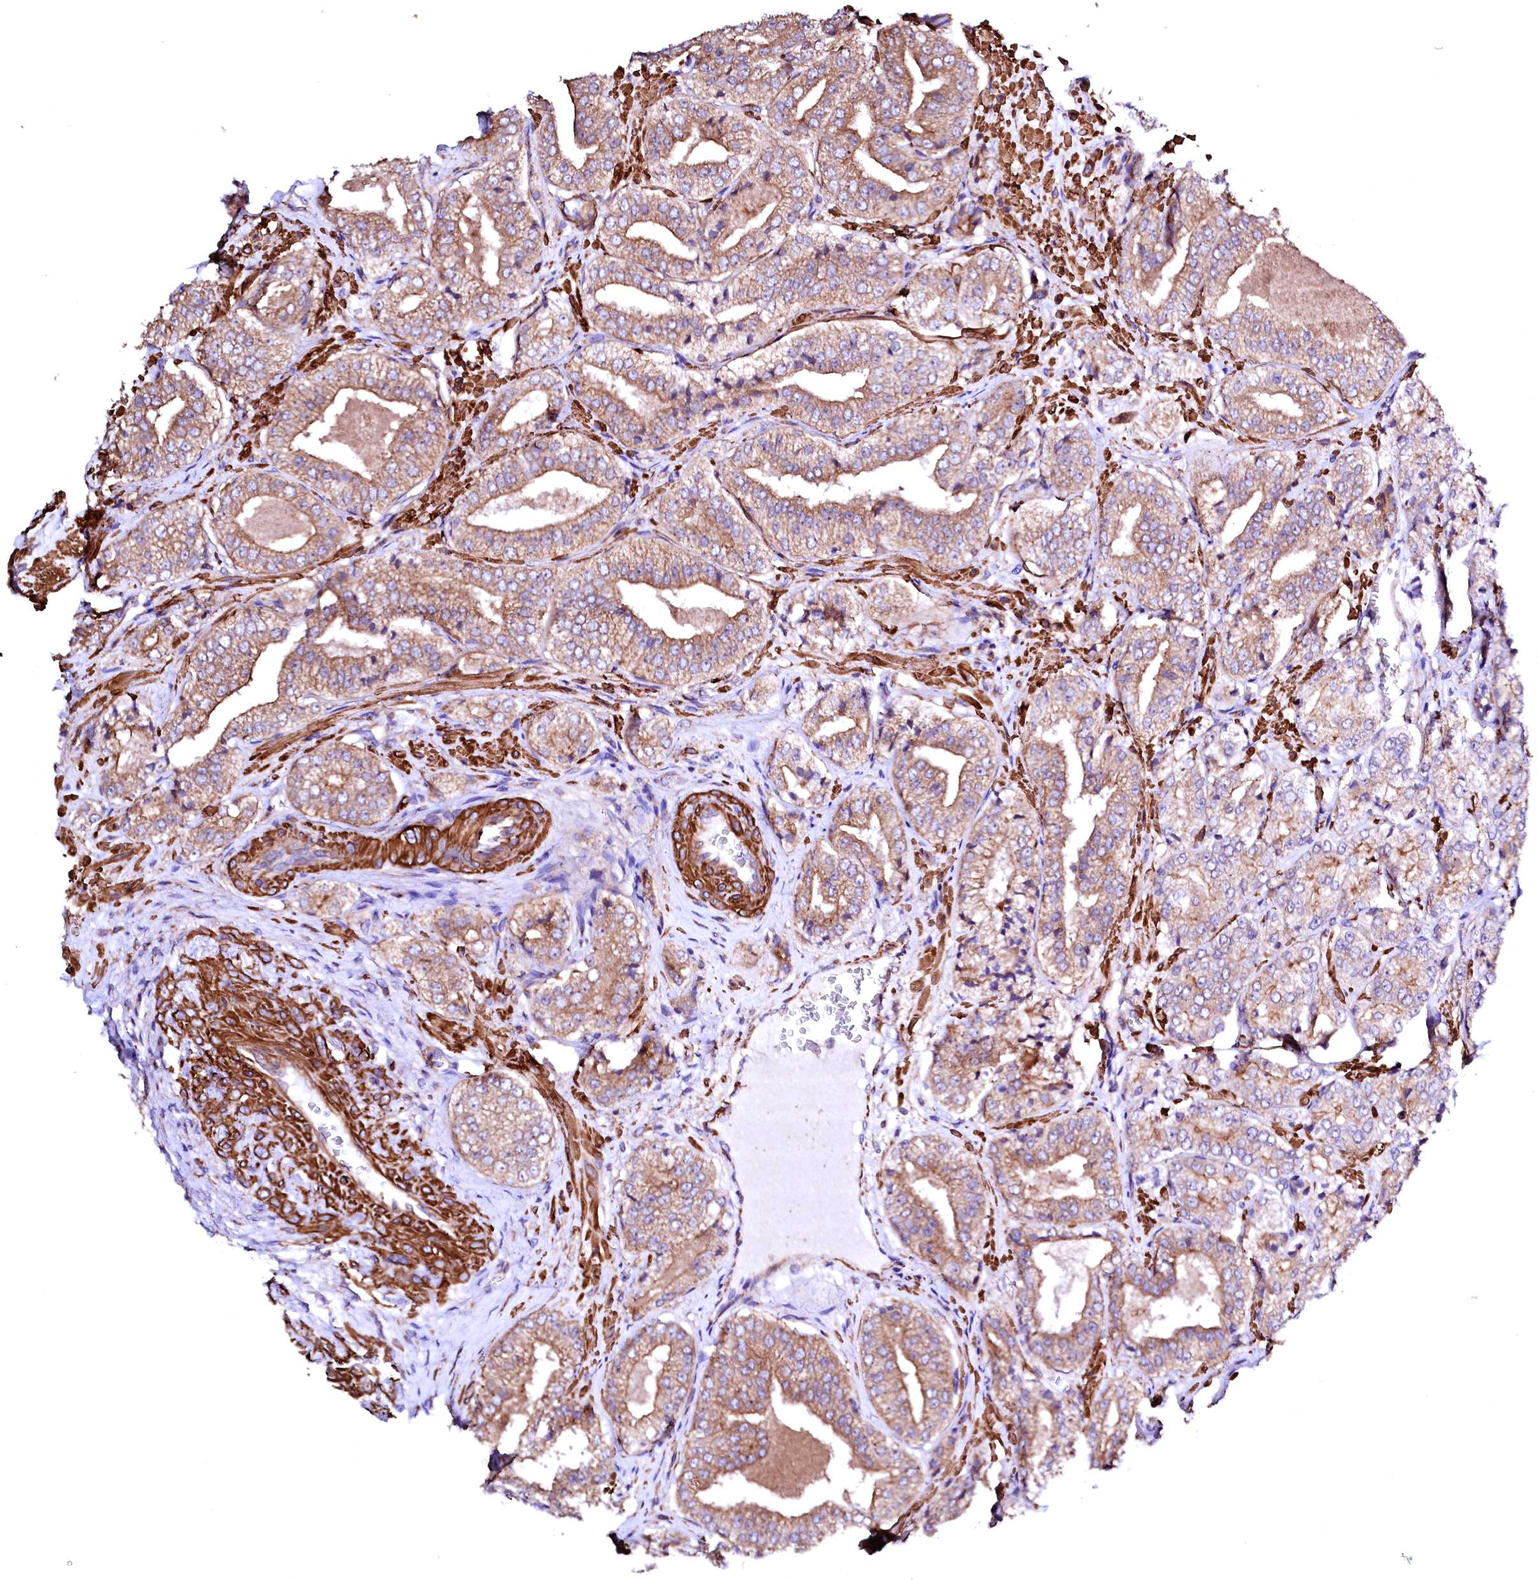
{"staining": {"intensity": "moderate", "quantity": ">75%", "location": "cytoplasmic/membranous"}, "tissue": "prostate cancer", "cell_type": "Tumor cells", "image_type": "cancer", "snomed": [{"axis": "morphology", "description": "Adenocarcinoma, High grade"}, {"axis": "topography", "description": "Prostate"}], "caption": "Protein positivity by immunohistochemistry (IHC) displays moderate cytoplasmic/membranous expression in about >75% of tumor cells in prostate high-grade adenocarcinoma.", "gene": "GPR176", "patient": {"sex": "male", "age": 71}}